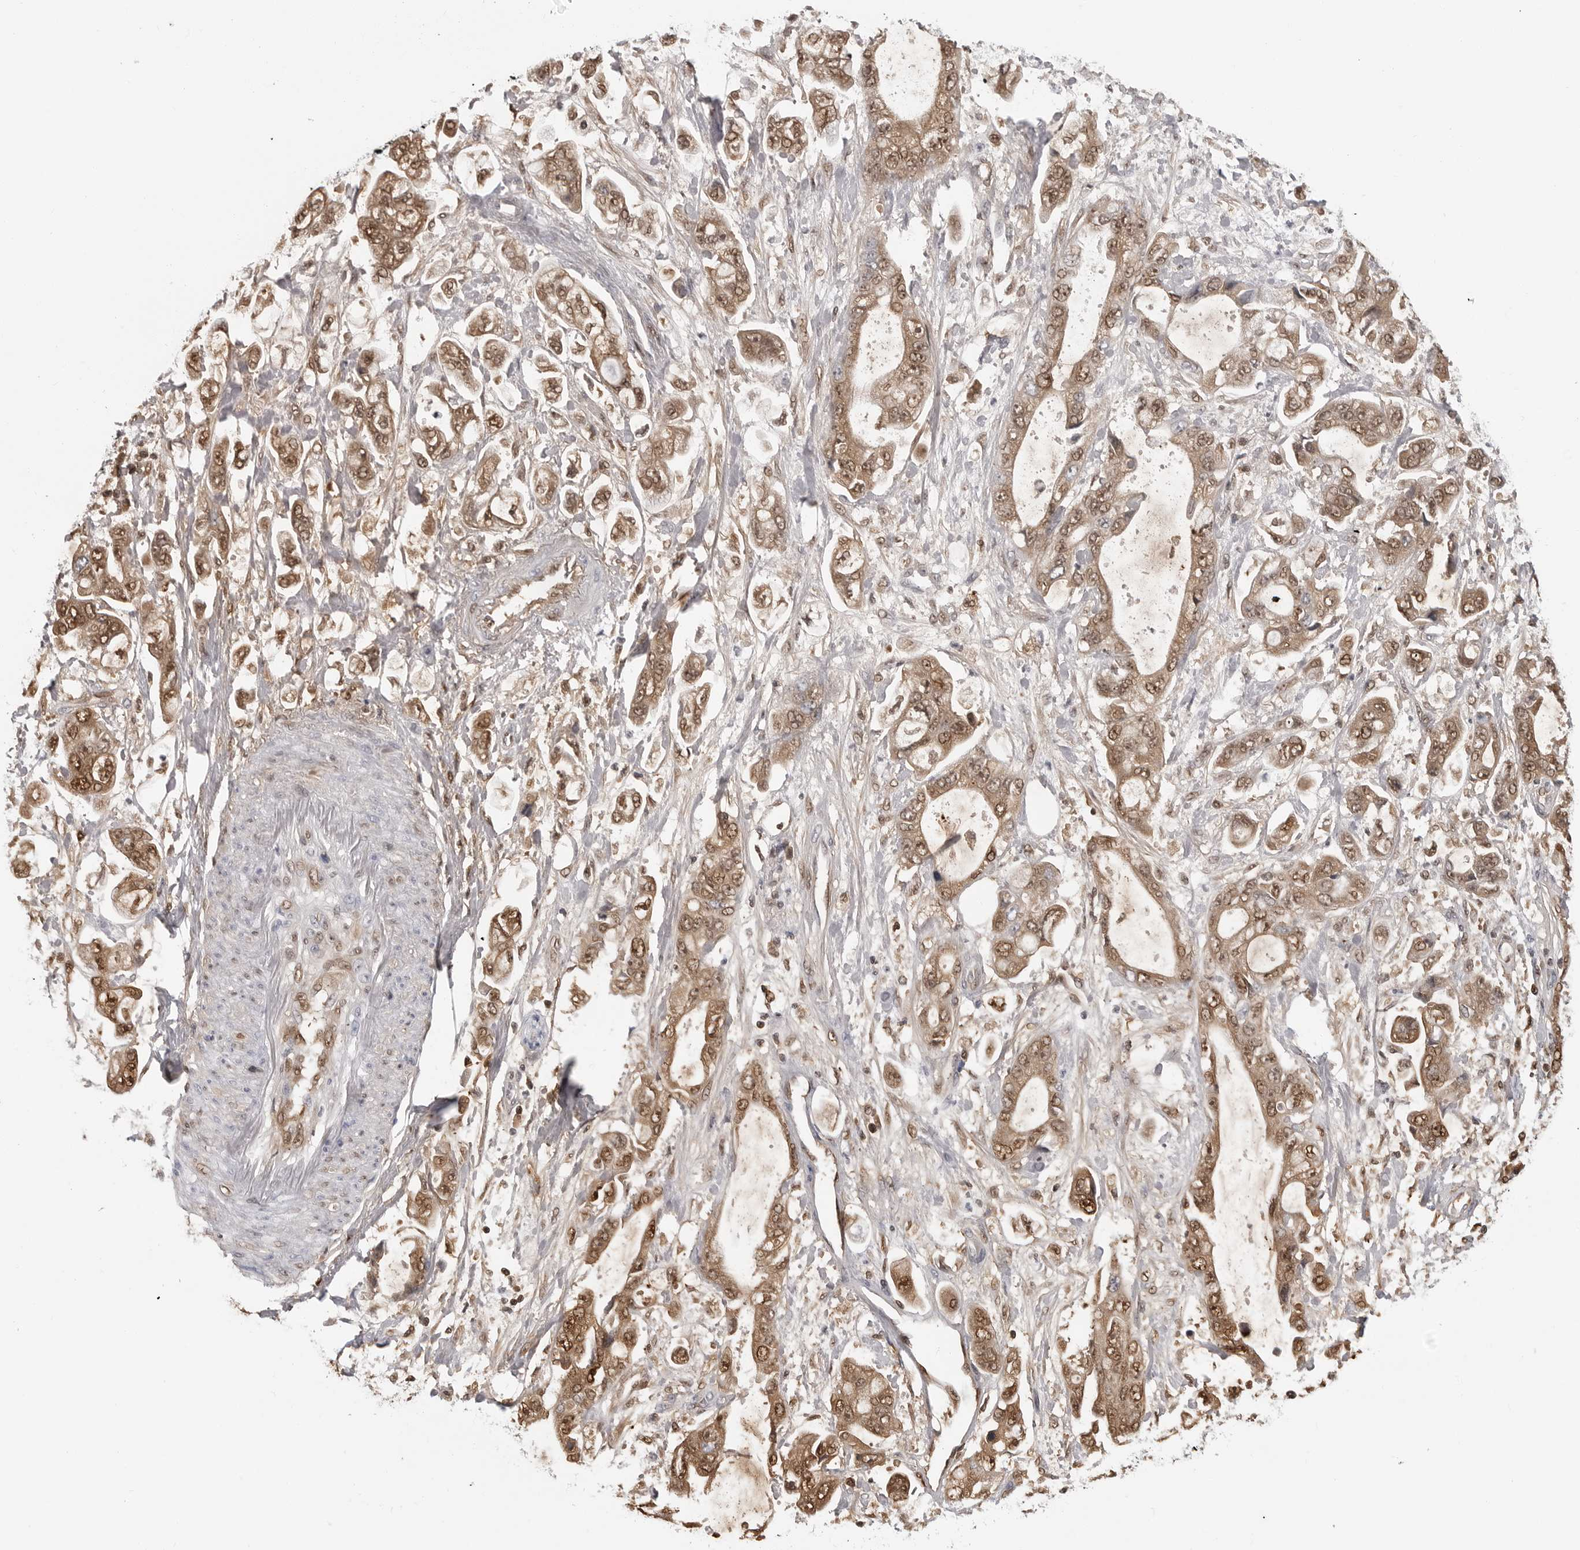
{"staining": {"intensity": "moderate", "quantity": ">75%", "location": "cytoplasmic/membranous,nuclear"}, "tissue": "stomach cancer", "cell_type": "Tumor cells", "image_type": "cancer", "snomed": [{"axis": "morphology", "description": "Normal tissue, NOS"}, {"axis": "morphology", "description": "Adenocarcinoma, NOS"}, {"axis": "topography", "description": "Stomach"}], "caption": "Immunohistochemical staining of human adenocarcinoma (stomach) shows medium levels of moderate cytoplasmic/membranous and nuclear positivity in approximately >75% of tumor cells.", "gene": "PGA3", "patient": {"sex": "male", "age": 62}}